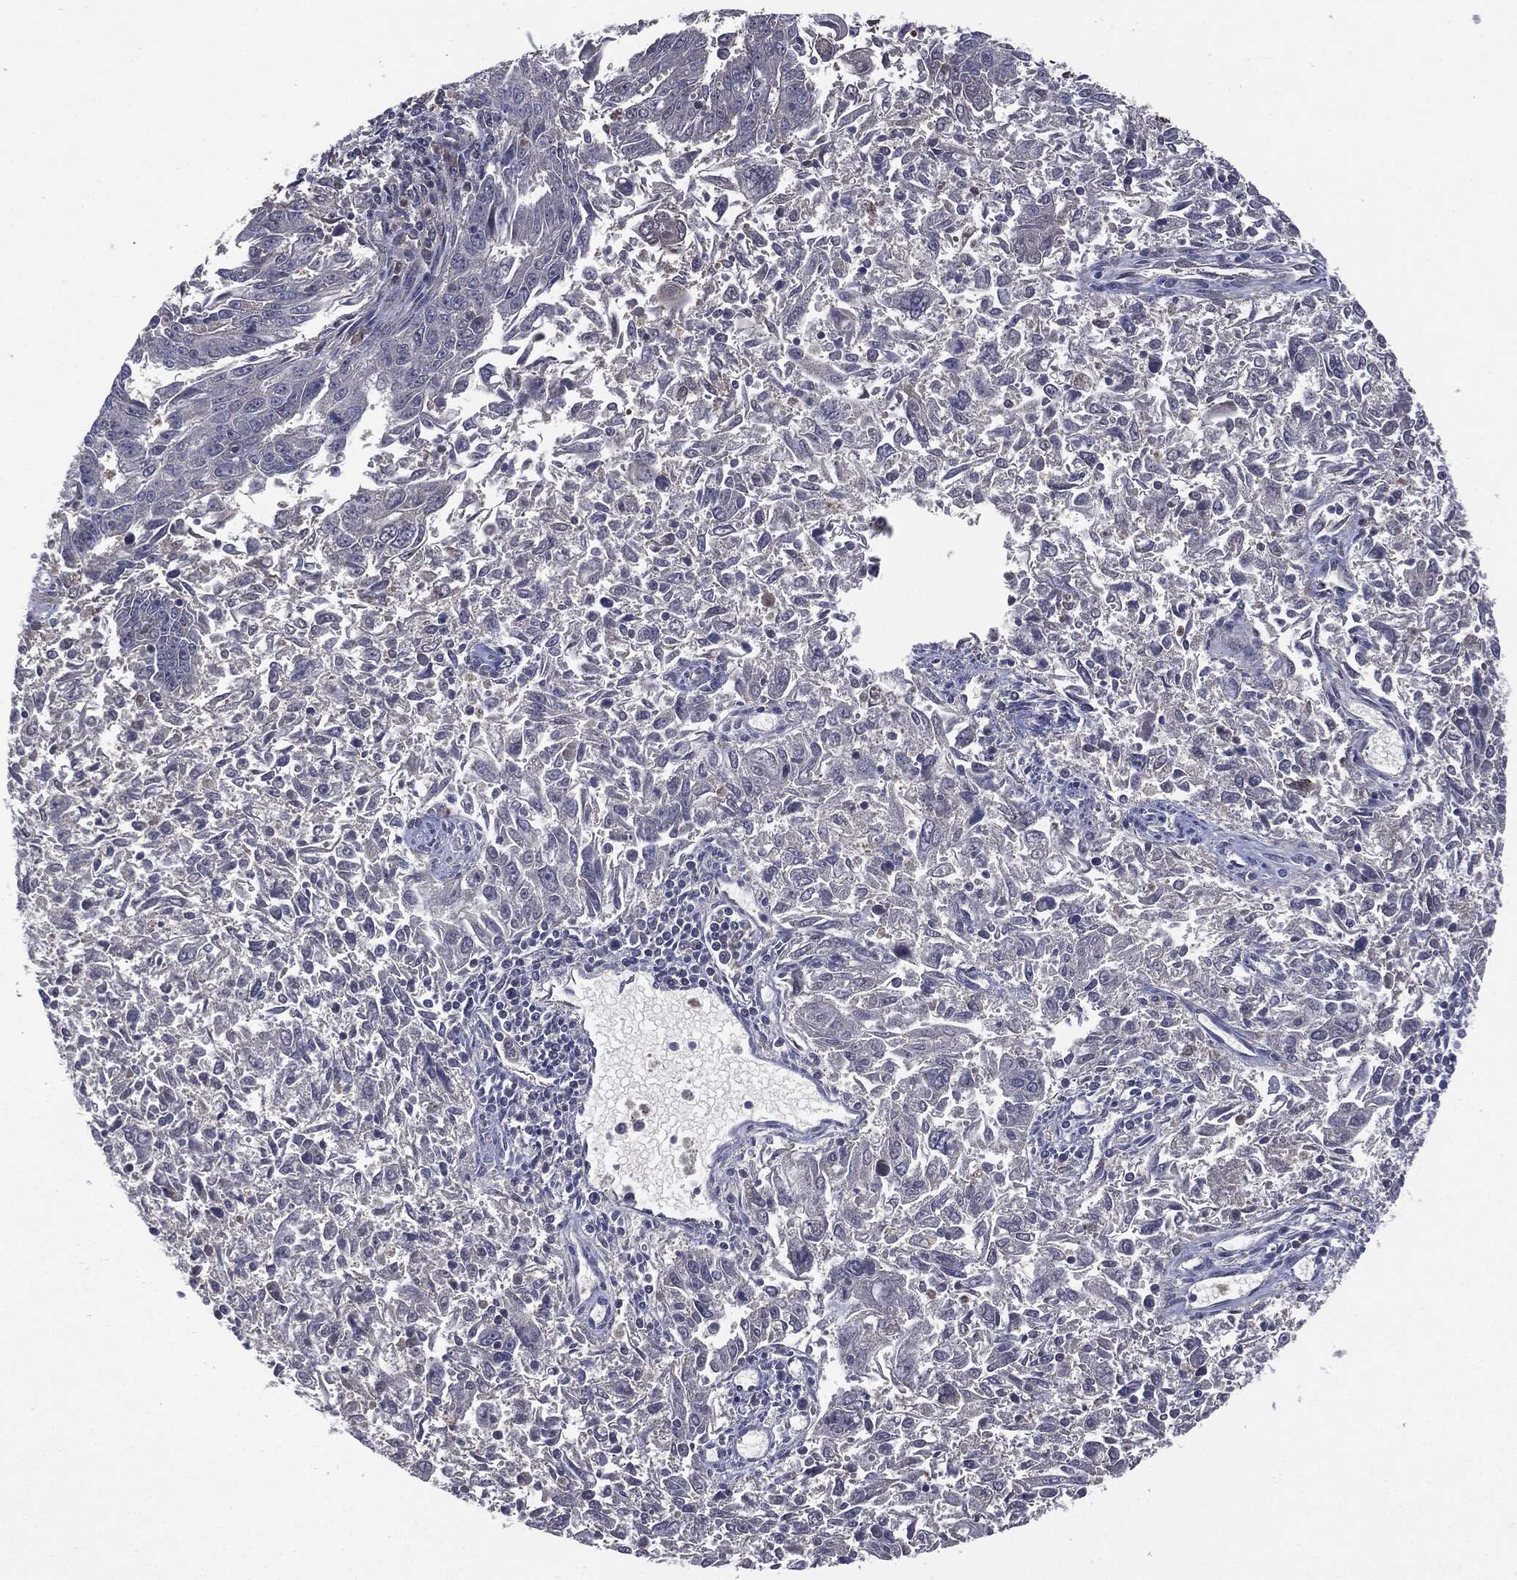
{"staining": {"intensity": "negative", "quantity": "none", "location": "none"}, "tissue": "endometrial cancer", "cell_type": "Tumor cells", "image_type": "cancer", "snomed": [{"axis": "morphology", "description": "Adenocarcinoma, NOS"}, {"axis": "topography", "description": "Endometrium"}], "caption": "Immunohistochemistry histopathology image of endometrial cancer (adenocarcinoma) stained for a protein (brown), which demonstrates no expression in tumor cells.", "gene": "PTPA", "patient": {"sex": "female", "age": 42}}